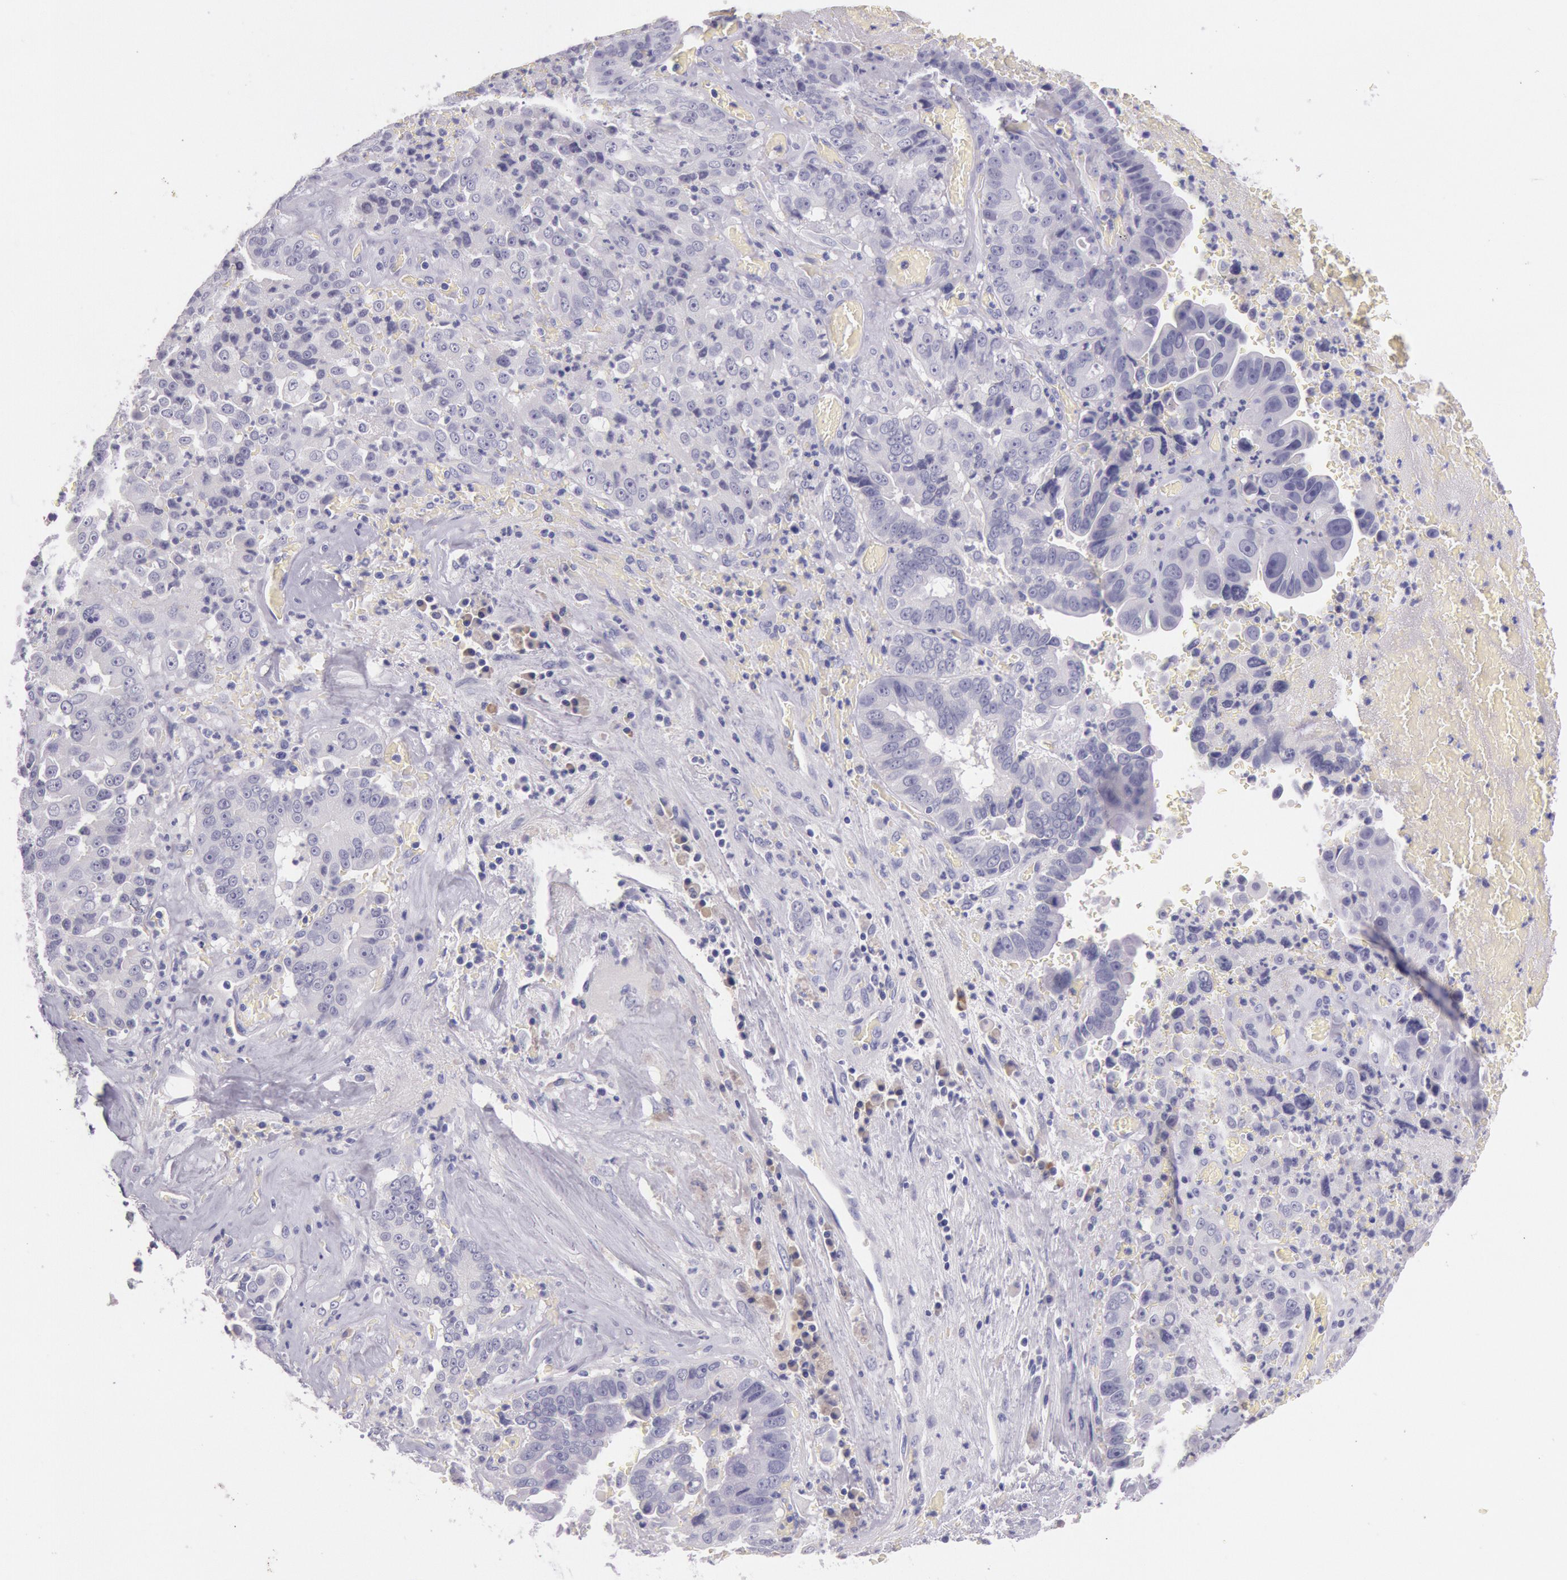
{"staining": {"intensity": "weak", "quantity": "25%-75%", "location": "cytoplasmic/membranous"}, "tissue": "liver cancer", "cell_type": "Tumor cells", "image_type": "cancer", "snomed": [{"axis": "morphology", "description": "Cholangiocarcinoma"}, {"axis": "topography", "description": "Liver"}], "caption": "Cholangiocarcinoma (liver) stained with immunohistochemistry displays weak cytoplasmic/membranous positivity in about 25%-75% of tumor cells.", "gene": "EGFR", "patient": {"sex": "female", "age": 79}}